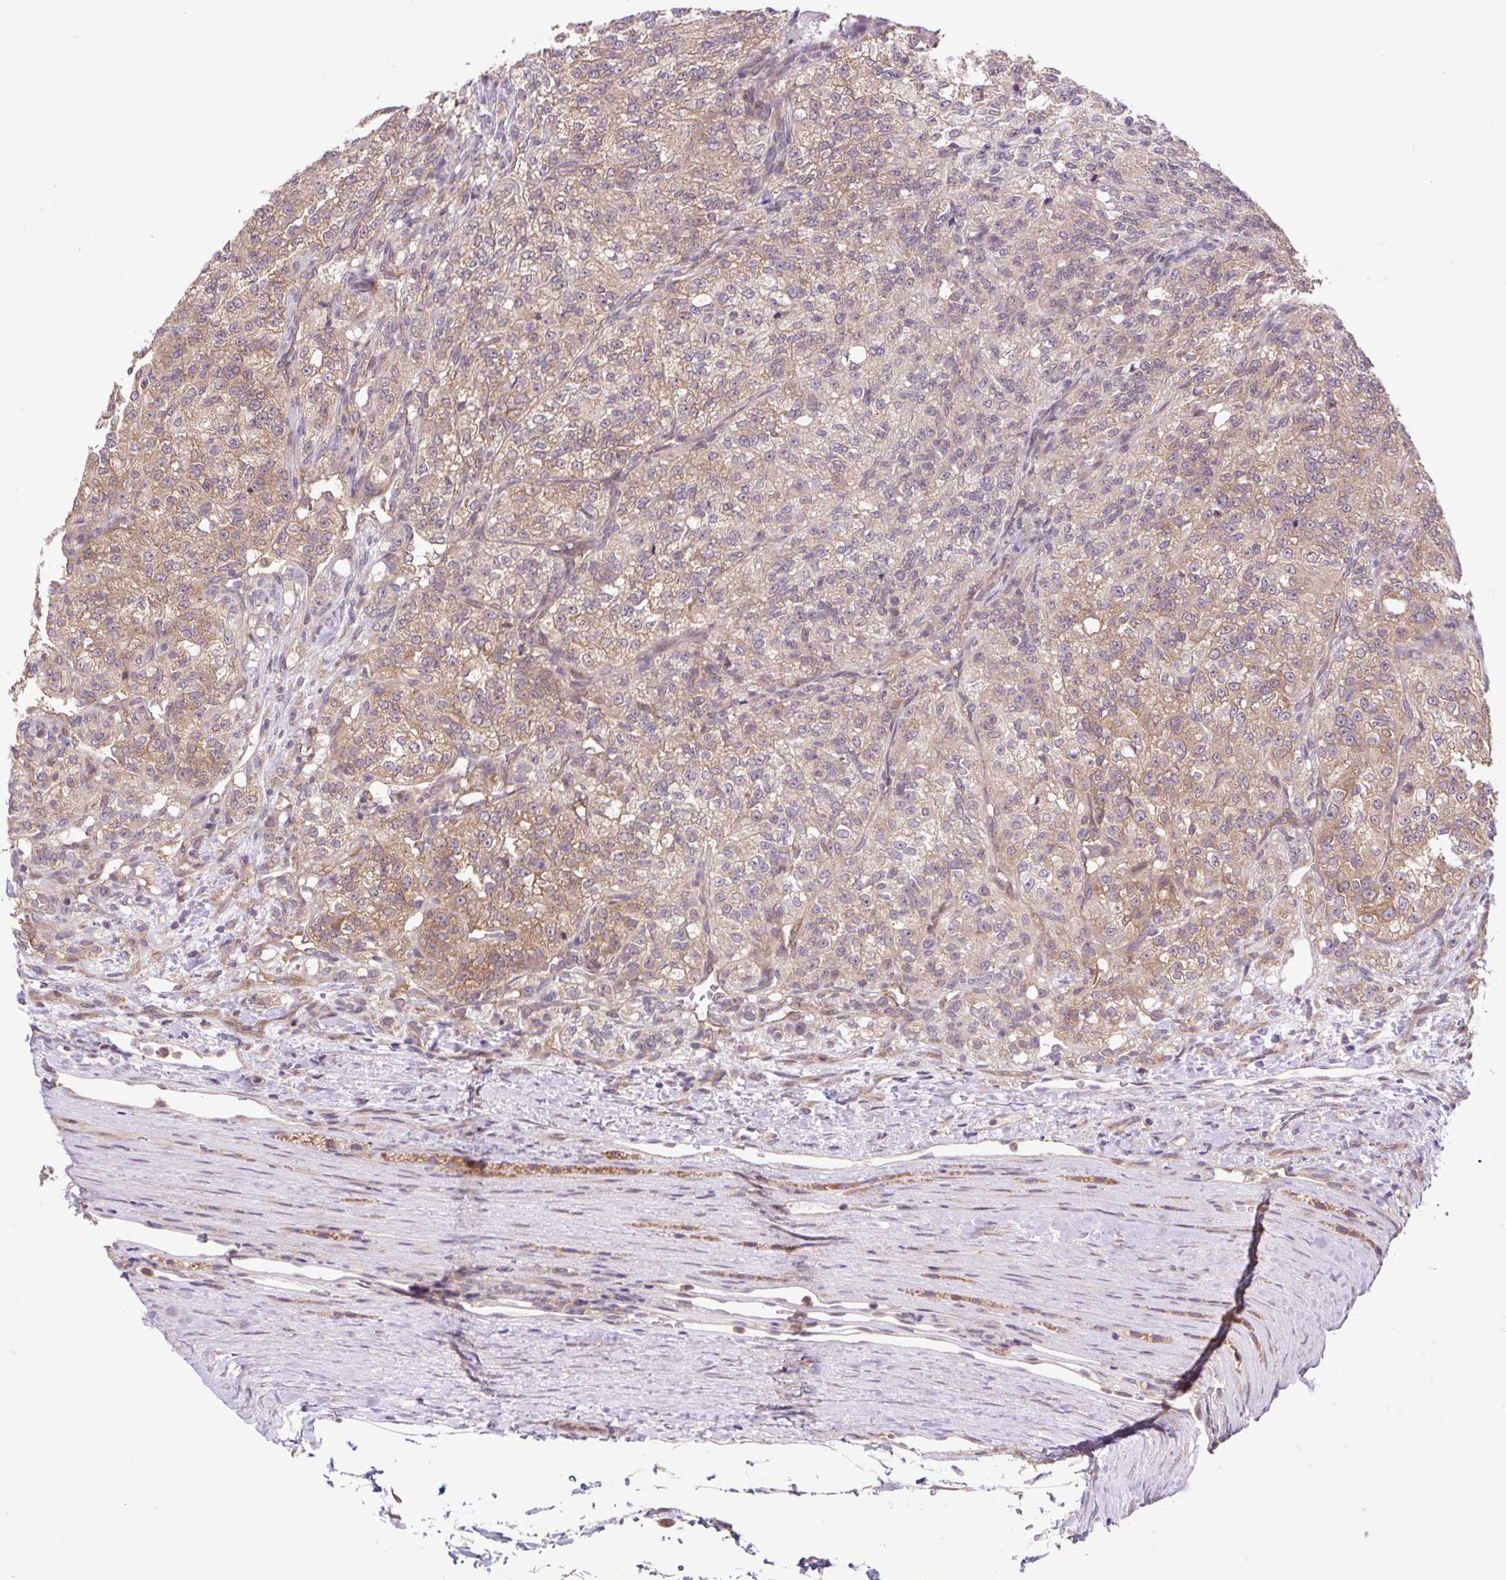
{"staining": {"intensity": "weak", "quantity": ">75%", "location": "cytoplasmic/membranous"}, "tissue": "renal cancer", "cell_type": "Tumor cells", "image_type": "cancer", "snomed": [{"axis": "morphology", "description": "Adenocarcinoma, NOS"}, {"axis": "topography", "description": "Kidney"}], "caption": "Human adenocarcinoma (renal) stained for a protein (brown) demonstrates weak cytoplasmic/membranous positive staining in about >75% of tumor cells.", "gene": "HFE", "patient": {"sex": "female", "age": 63}}